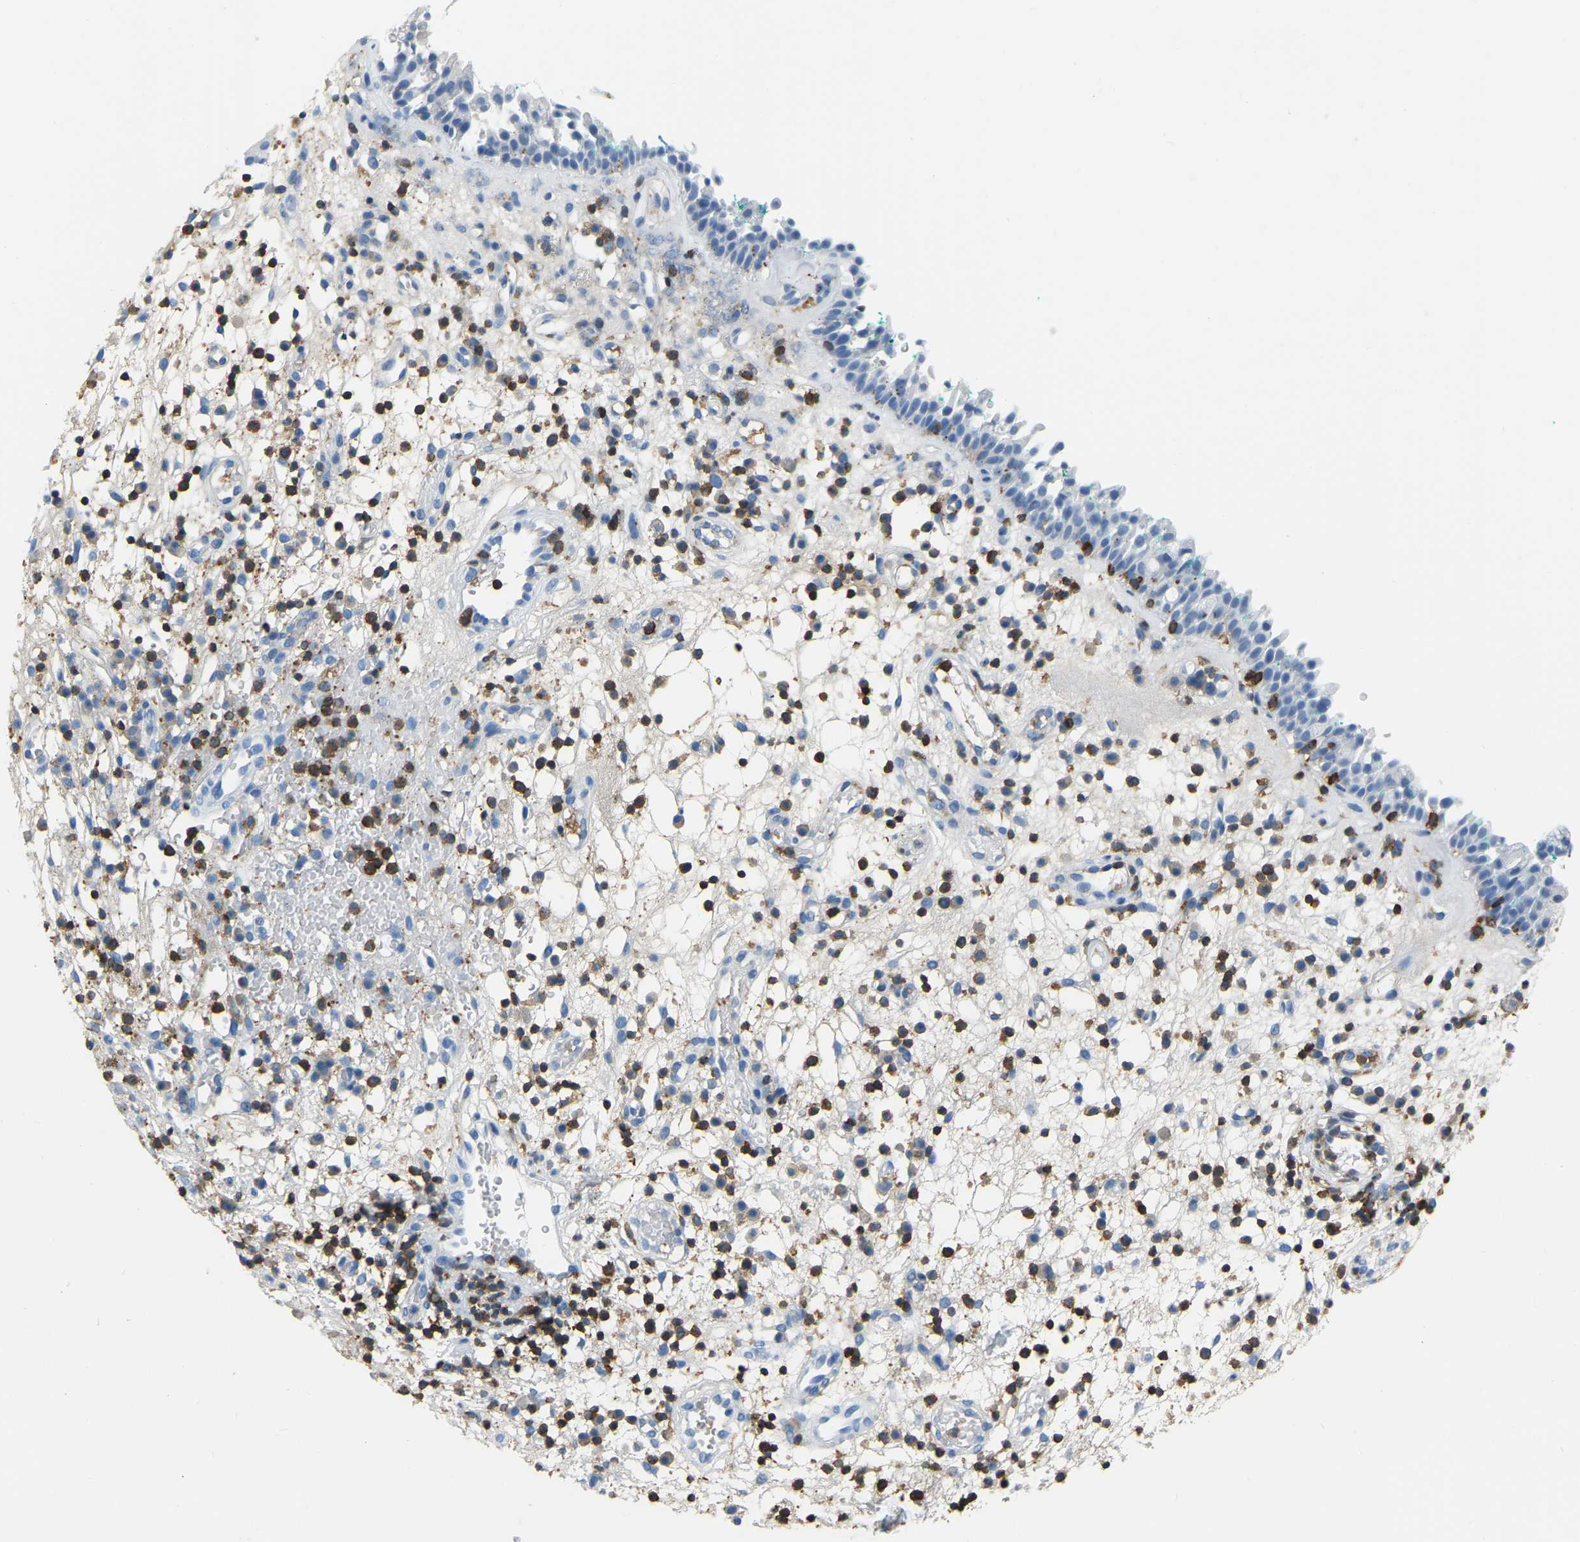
{"staining": {"intensity": "negative", "quantity": "none", "location": "none"}, "tissue": "nasopharynx", "cell_type": "Respiratory epithelial cells", "image_type": "normal", "snomed": [{"axis": "morphology", "description": "Normal tissue, NOS"}, {"axis": "morphology", "description": "Basal cell carcinoma"}, {"axis": "topography", "description": "Cartilage tissue"}, {"axis": "topography", "description": "Nasopharynx"}, {"axis": "topography", "description": "Oral tissue"}], "caption": "This is a image of immunohistochemistry staining of normal nasopharynx, which shows no staining in respiratory epithelial cells. (Immunohistochemistry (ihc), brightfield microscopy, high magnification).", "gene": "ARHGAP45", "patient": {"sex": "female", "age": 77}}